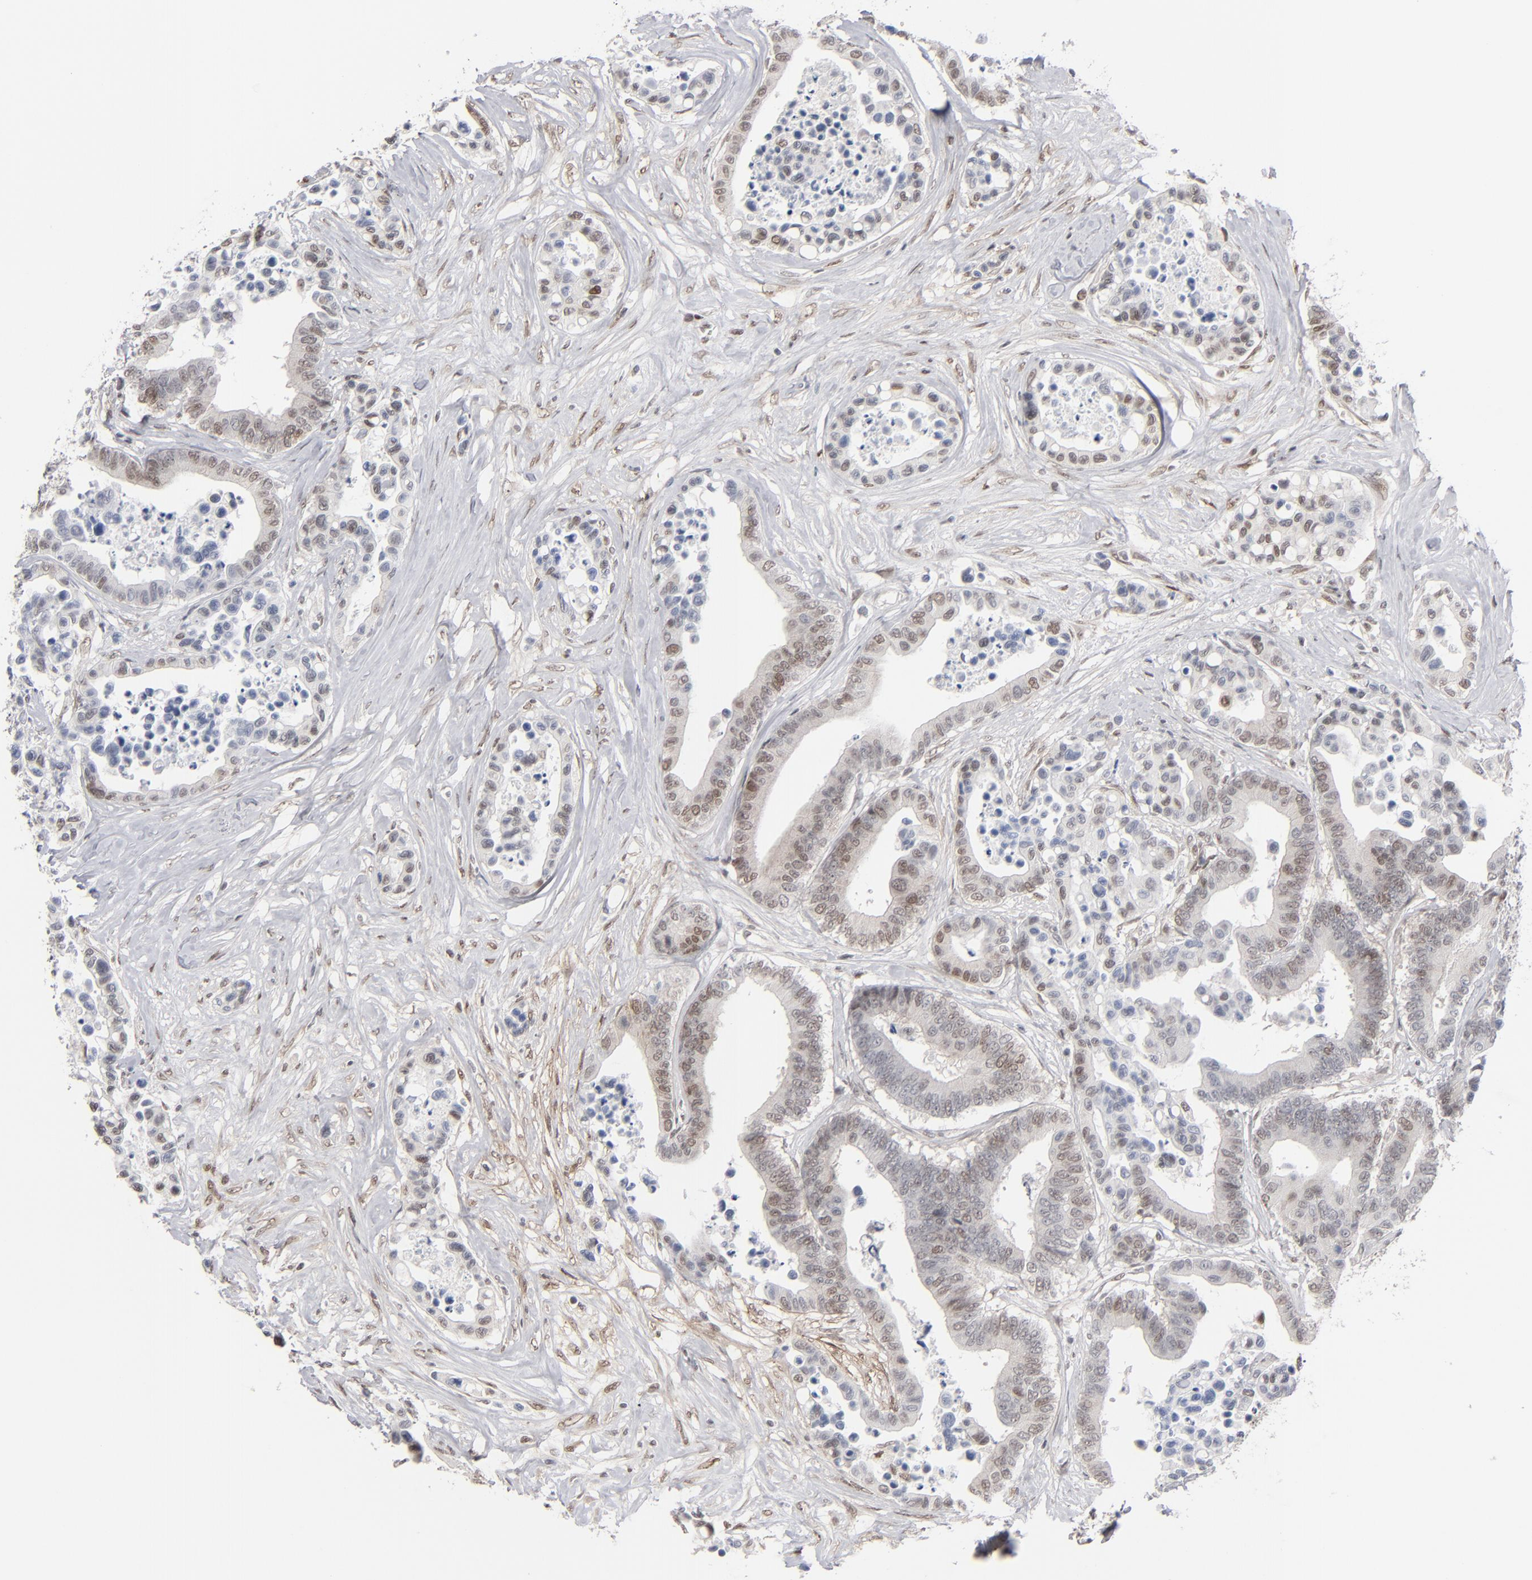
{"staining": {"intensity": "weak", "quantity": "25%-75%", "location": "nuclear"}, "tissue": "colorectal cancer", "cell_type": "Tumor cells", "image_type": "cancer", "snomed": [{"axis": "morphology", "description": "Adenocarcinoma, NOS"}, {"axis": "topography", "description": "Colon"}], "caption": "Weak nuclear positivity is appreciated in approximately 25%-75% of tumor cells in adenocarcinoma (colorectal). (brown staining indicates protein expression, while blue staining denotes nuclei).", "gene": "IRF9", "patient": {"sex": "male", "age": 82}}